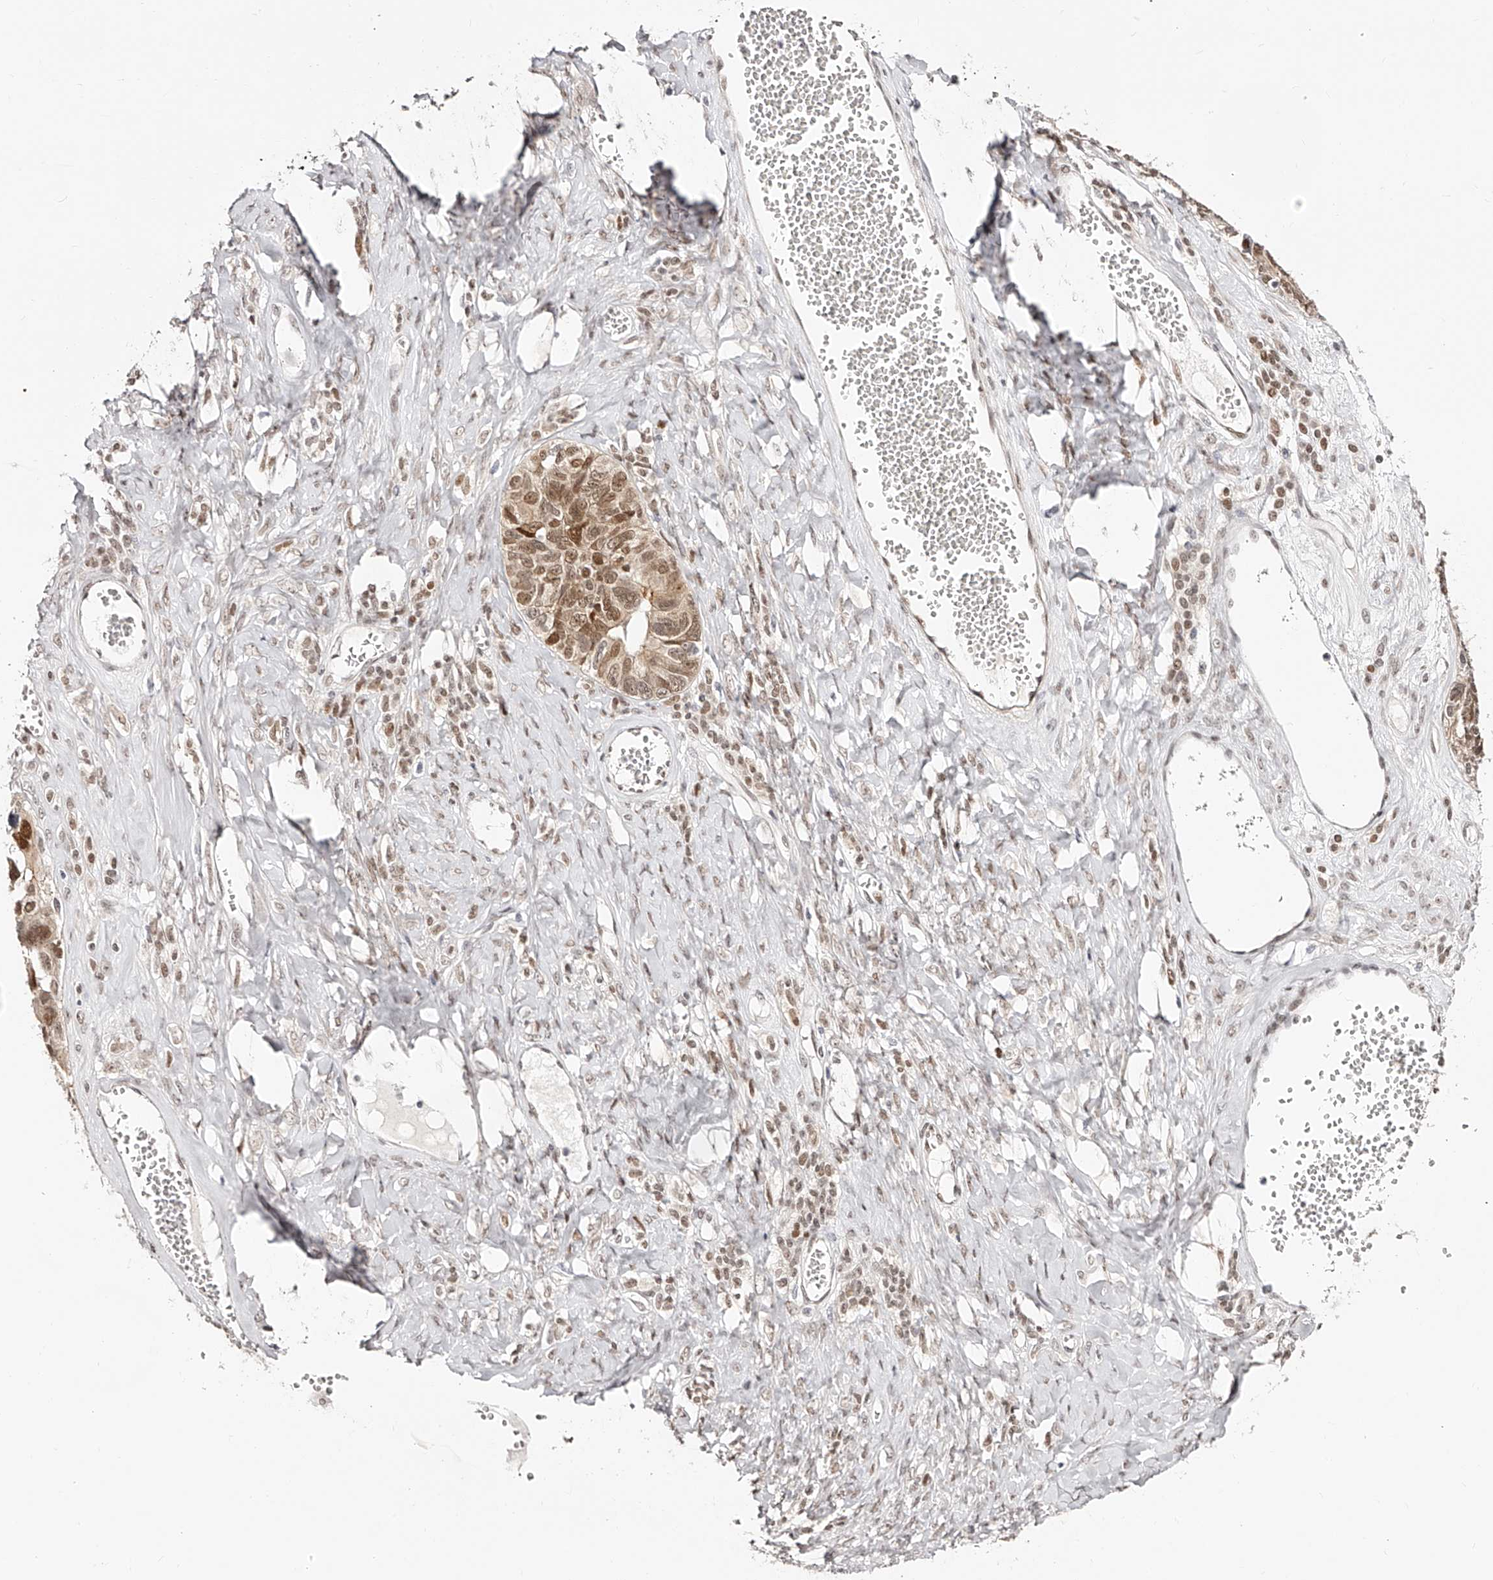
{"staining": {"intensity": "moderate", "quantity": ">75%", "location": "cytoplasmic/membranous,nuclear"}, "tissue": "ovarian cancer", "cell_type": "Tumor cells", "image_type": "cancer", "snomed": [{"axis": "morphology", "description": "Cystadenocarcinoma, serous, NOS"}, {"axis": "topography", "description": "Ovary"}], "caption": "Tumor cells reveal medium levels of moderate cytoplasmic/membranous and nuclear positivity in about >75% of cells in human ovarian cancer.", "gene": "USF3", "patient": {"sex": "female", "age": 79}}